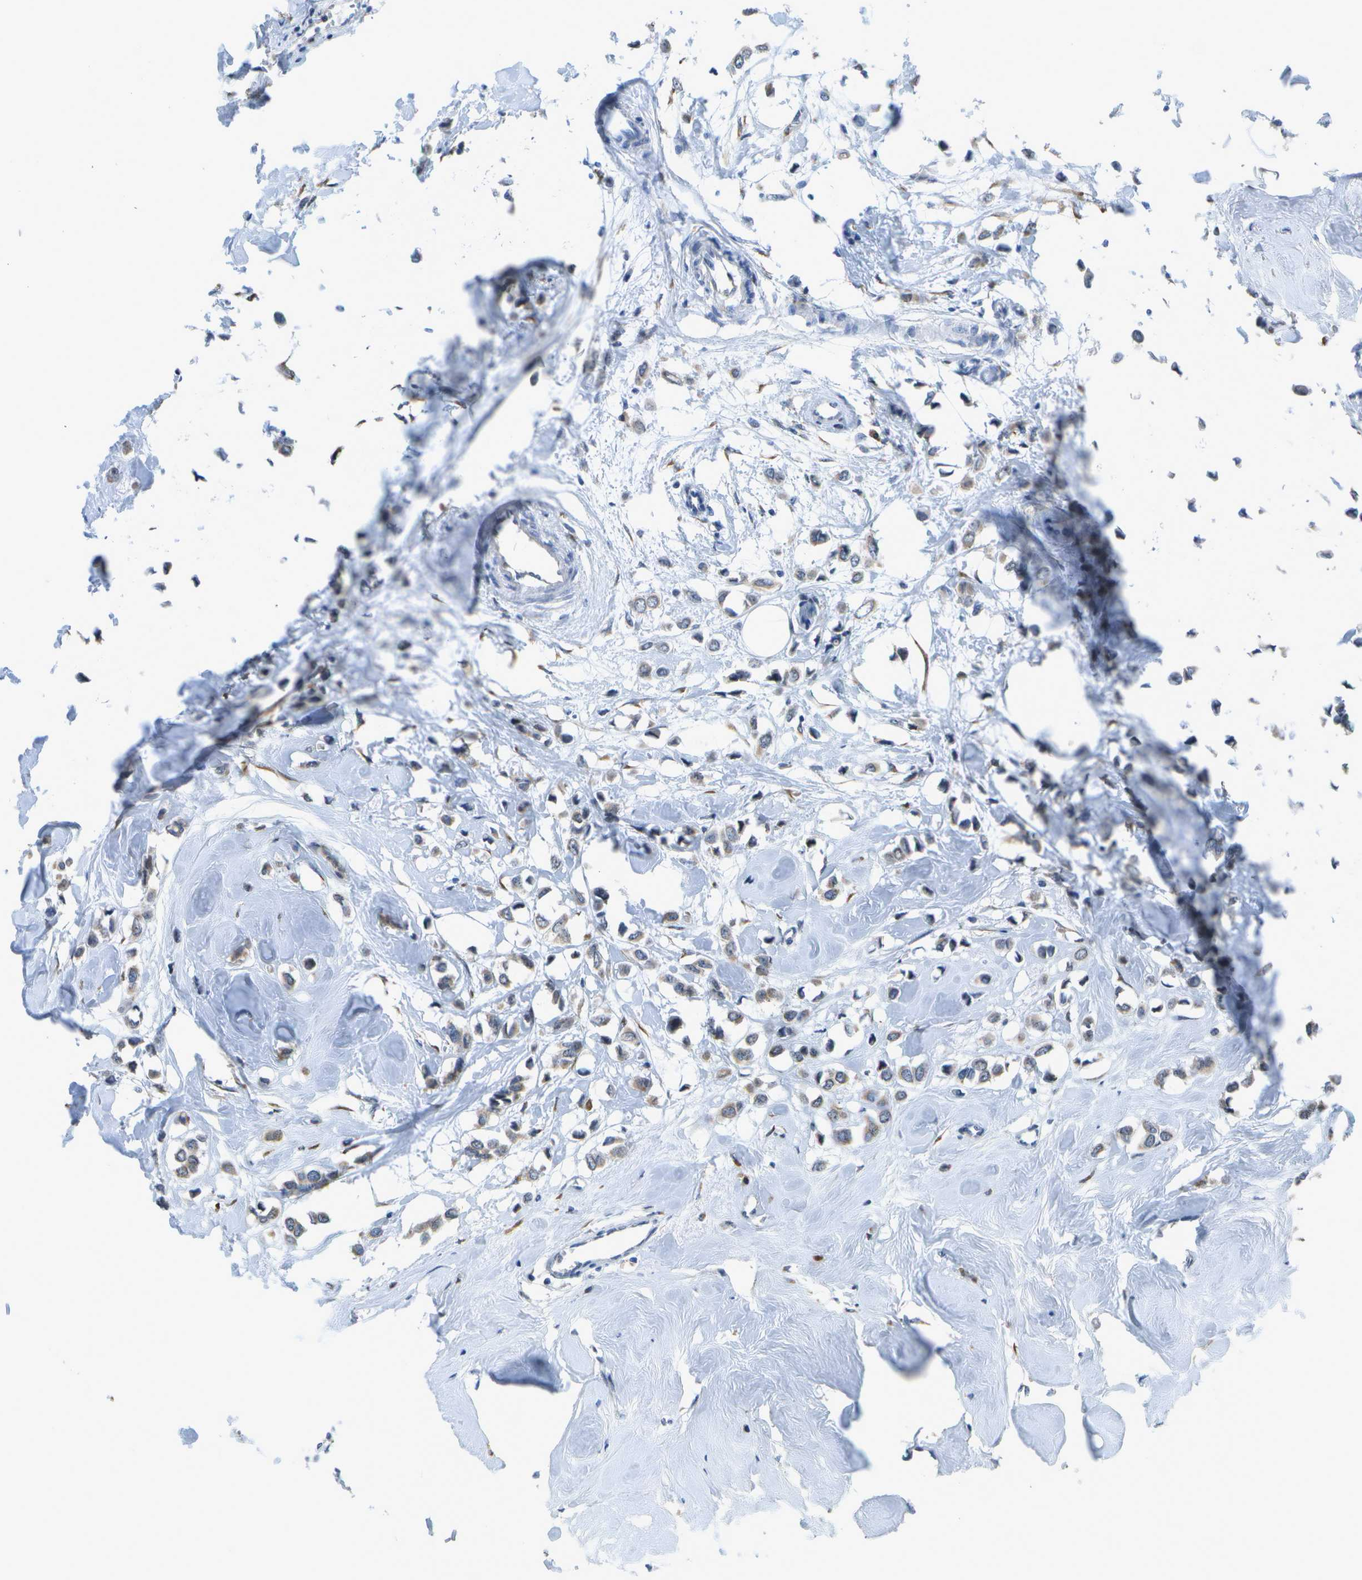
{"staining": {"intensity": "weak", "quantity": ">75%", "location": "cytoplasmic/membranous"}, "tissue": "breast cancer", "cell_type": "Tumor cells", "image_type": "cancer", "snomed": [{"axis": "morphology", "description": "Lobular carcinoma"}, {"axis": "topography", "description": "Breast"}], "caption": "Breast cancer tissue displays weak cytoplasmic/membranous positivity in about >75% of tumor cells (IHC, brightfield microscopy, high magnification).", "gene": "DSE", "patient": {"sex": "female", "age": 51}}